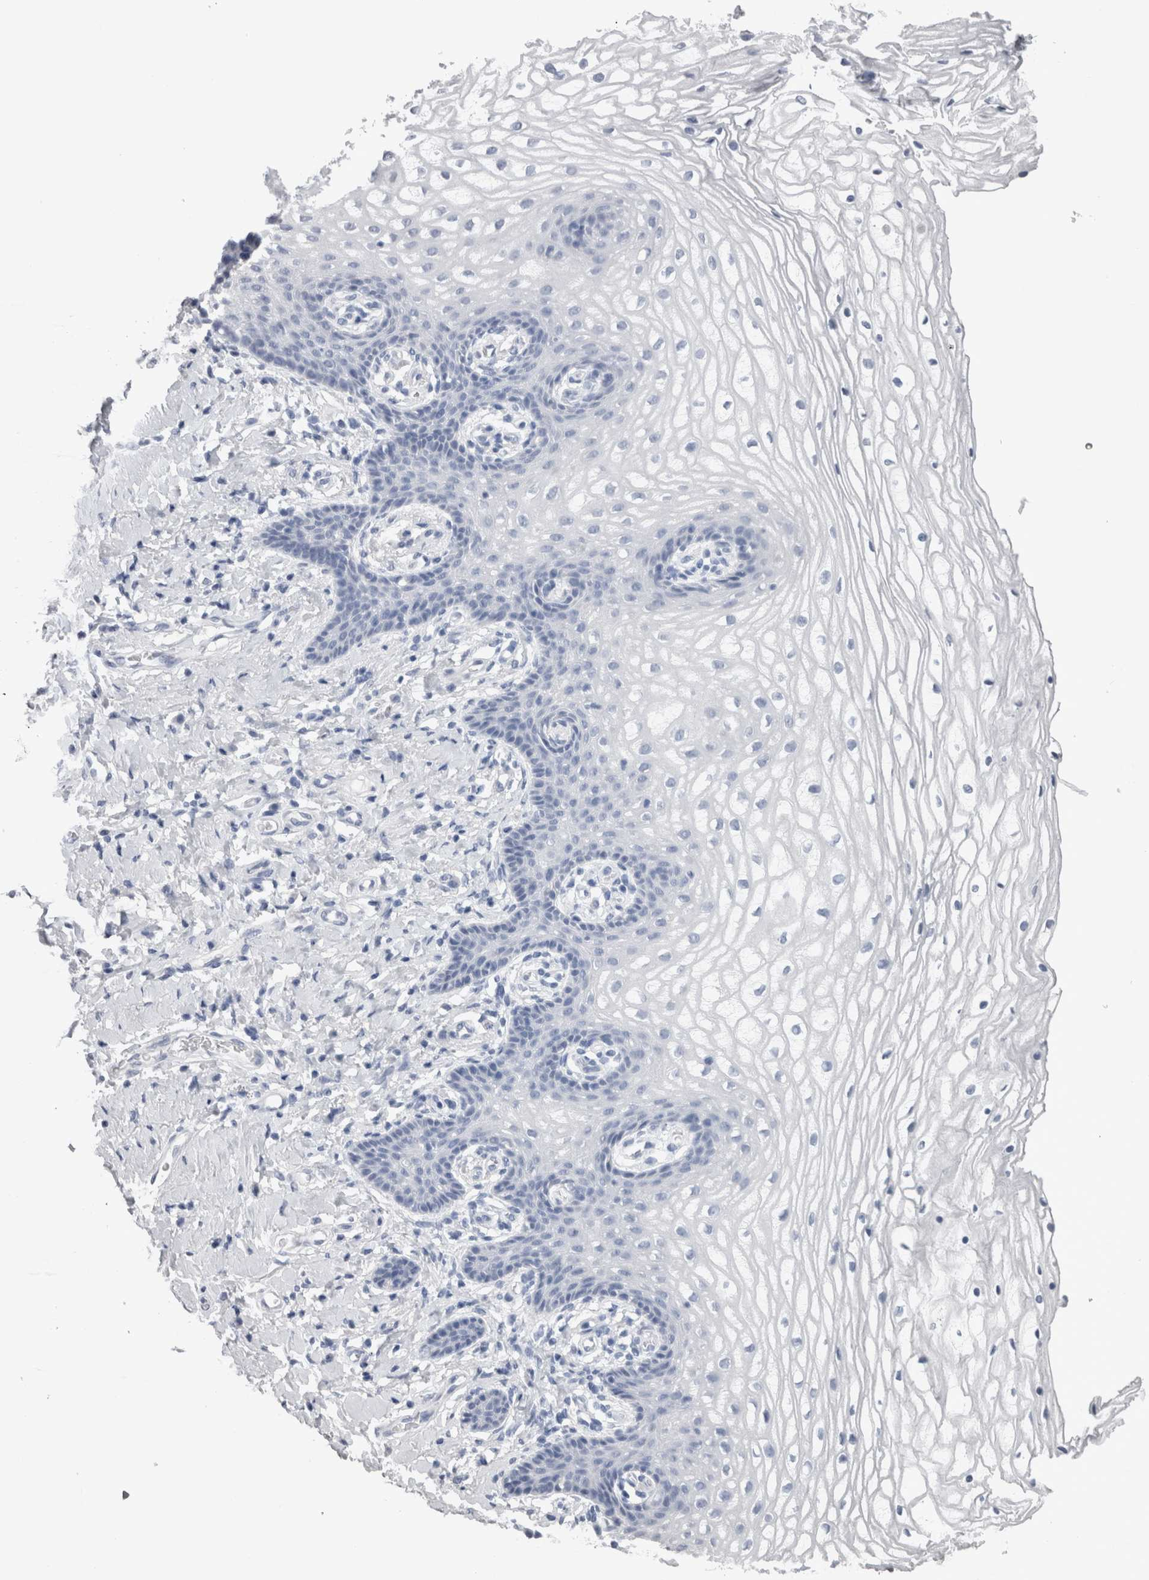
{"staining": {"intensity": "negative", "quantity": "none", "location": "none"}, "tissue": "vagina", "cell_type": "Squamous epithelial cells", "image_type": "normal", "snomed": [{"axis": "morphology", "description": "Normal tissue, NOS"}, {"axis": "topography", "description": "Vagina"}], "caption": "The histopathology image displays no staining of squamous epithelial cells in benign vagina. (IHC, brightfield microscopy, high magnification).", "gene": "CA8", "patient": {"sex": "female", "age": 60}}